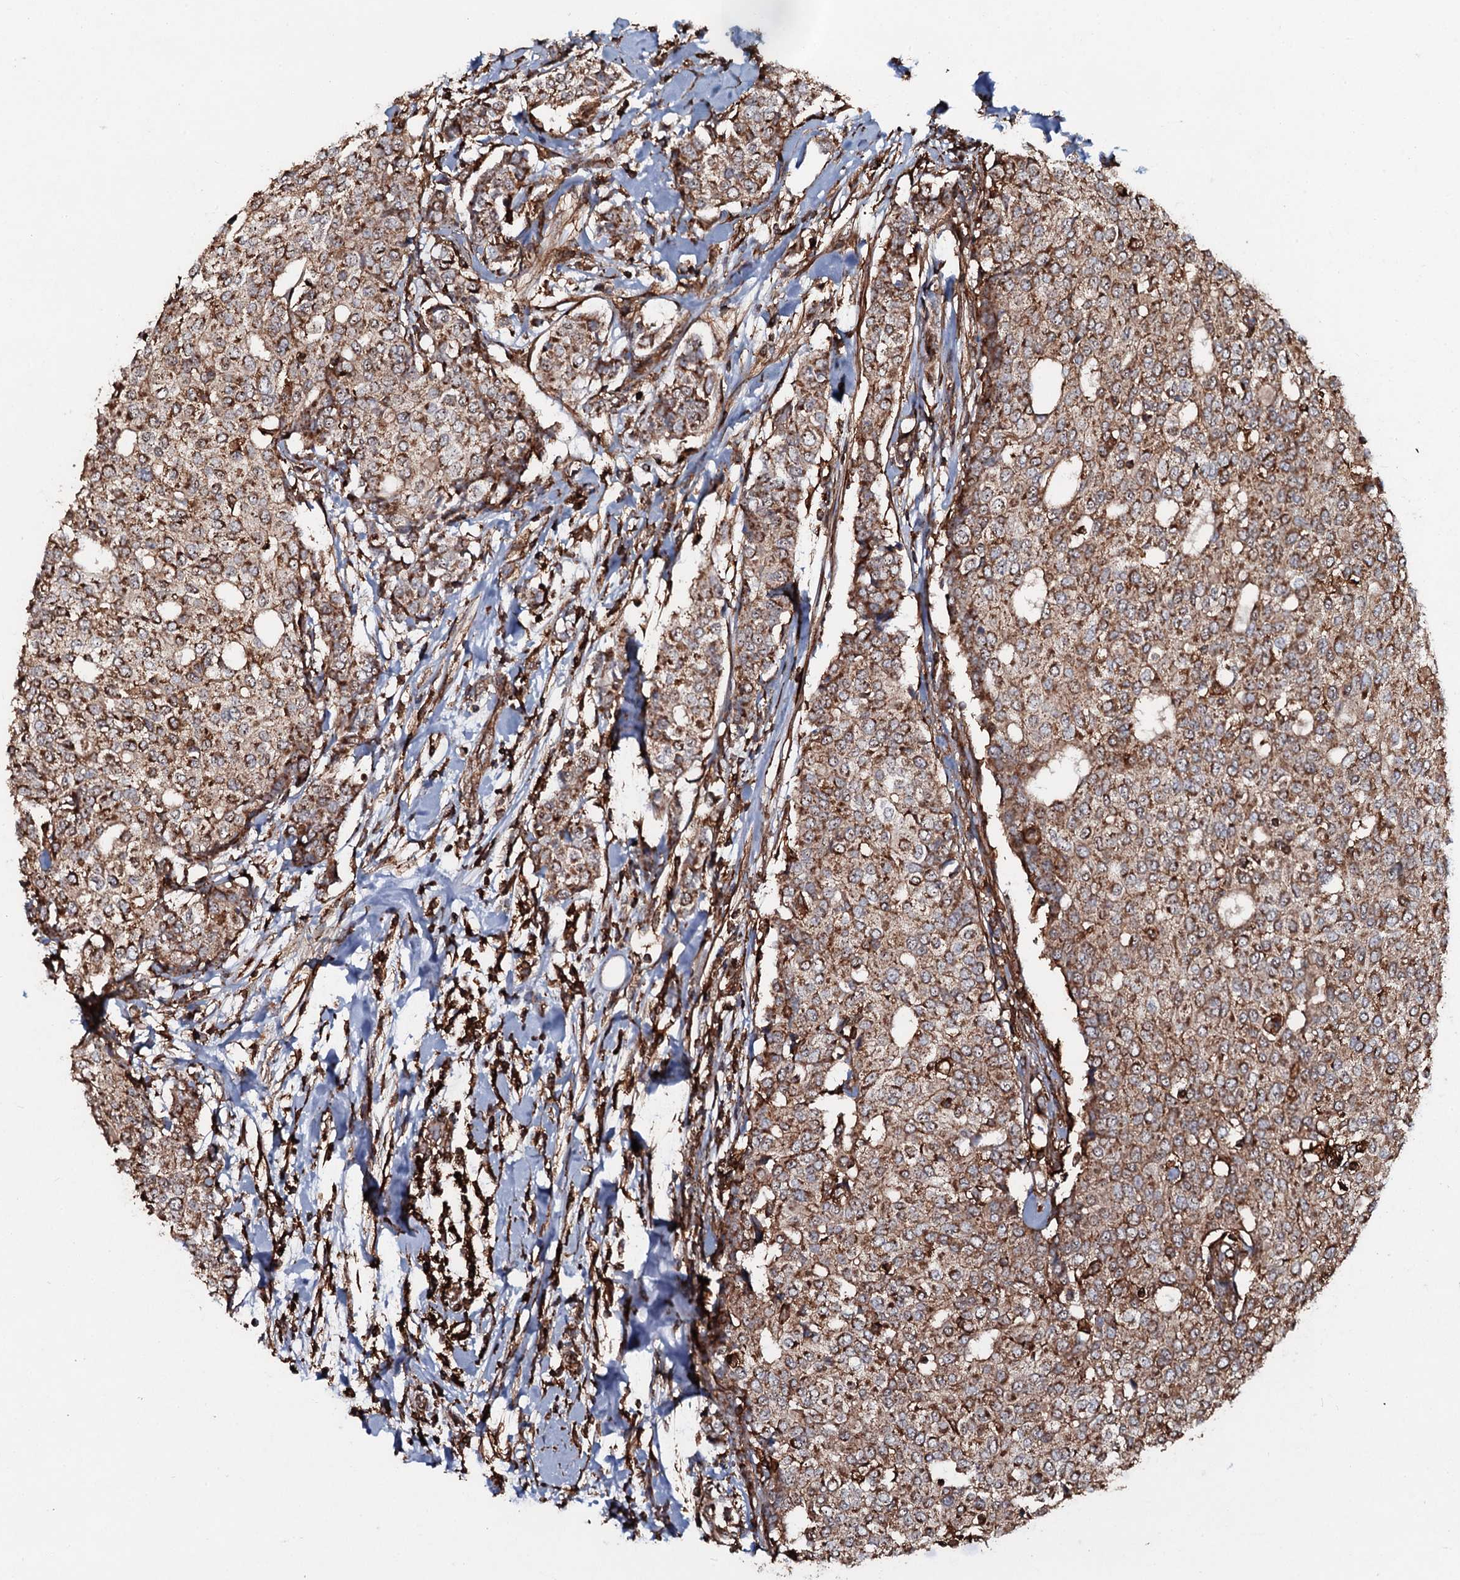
{"staining": {"intensity": "moderate", "quantity": ">75%", "location": "cytoplasmic/membranous"}, "tissue": "breast cancer", "cell_type": "Tumor cells", "image_type": "cancer", "snomed": [{"axis": "morphology", "description": "Lobular carcinoma"}, {"axis": "topography", "description": "Breast"}], "caption": "Brown immunohistochemical staining in human breast lobular carcinoma demonstrates moderate cytoplasmic/membranous expression in about >75% of tumor cells.", "gene": "VWA8", "patient": {"sex": "female", "age": 51}}